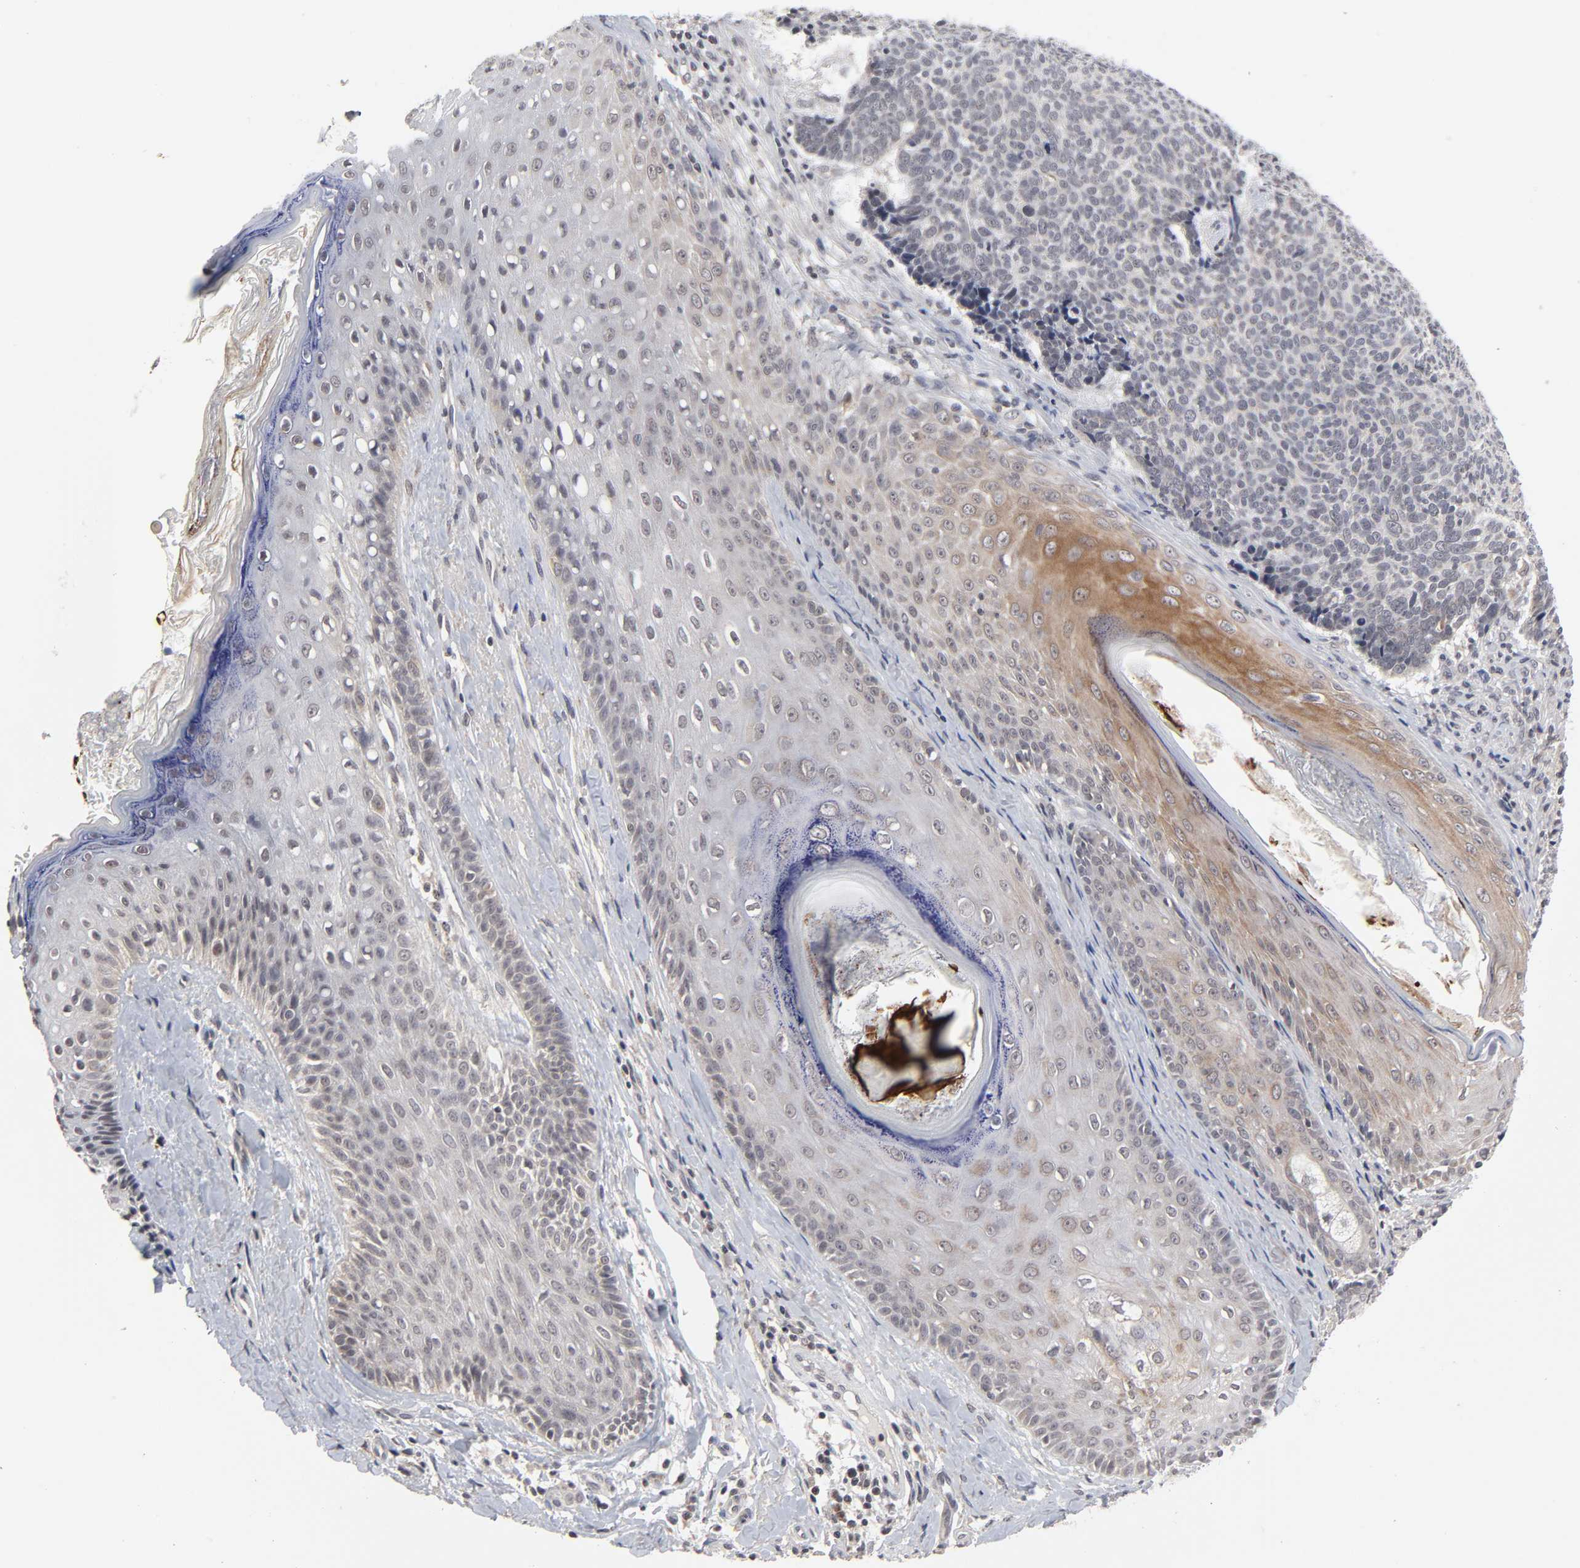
{"staining": {"intensity": "negative", "quantity": "none", "location": "none"}, "tissue": "skin cancer", "cell_type": "Tumor cells", "image_type": "cancer", "snomed": [{"axis": "morphology", "description": "Basal cell carcinoma"}, {"axis": "topography", "description": "Skin"}], "caption": "Tumor cells are negative for brown protein staining in skin basal cell carcinoma.", "gene": "AUH", "patient": {"sex": "male", "age": 84}}